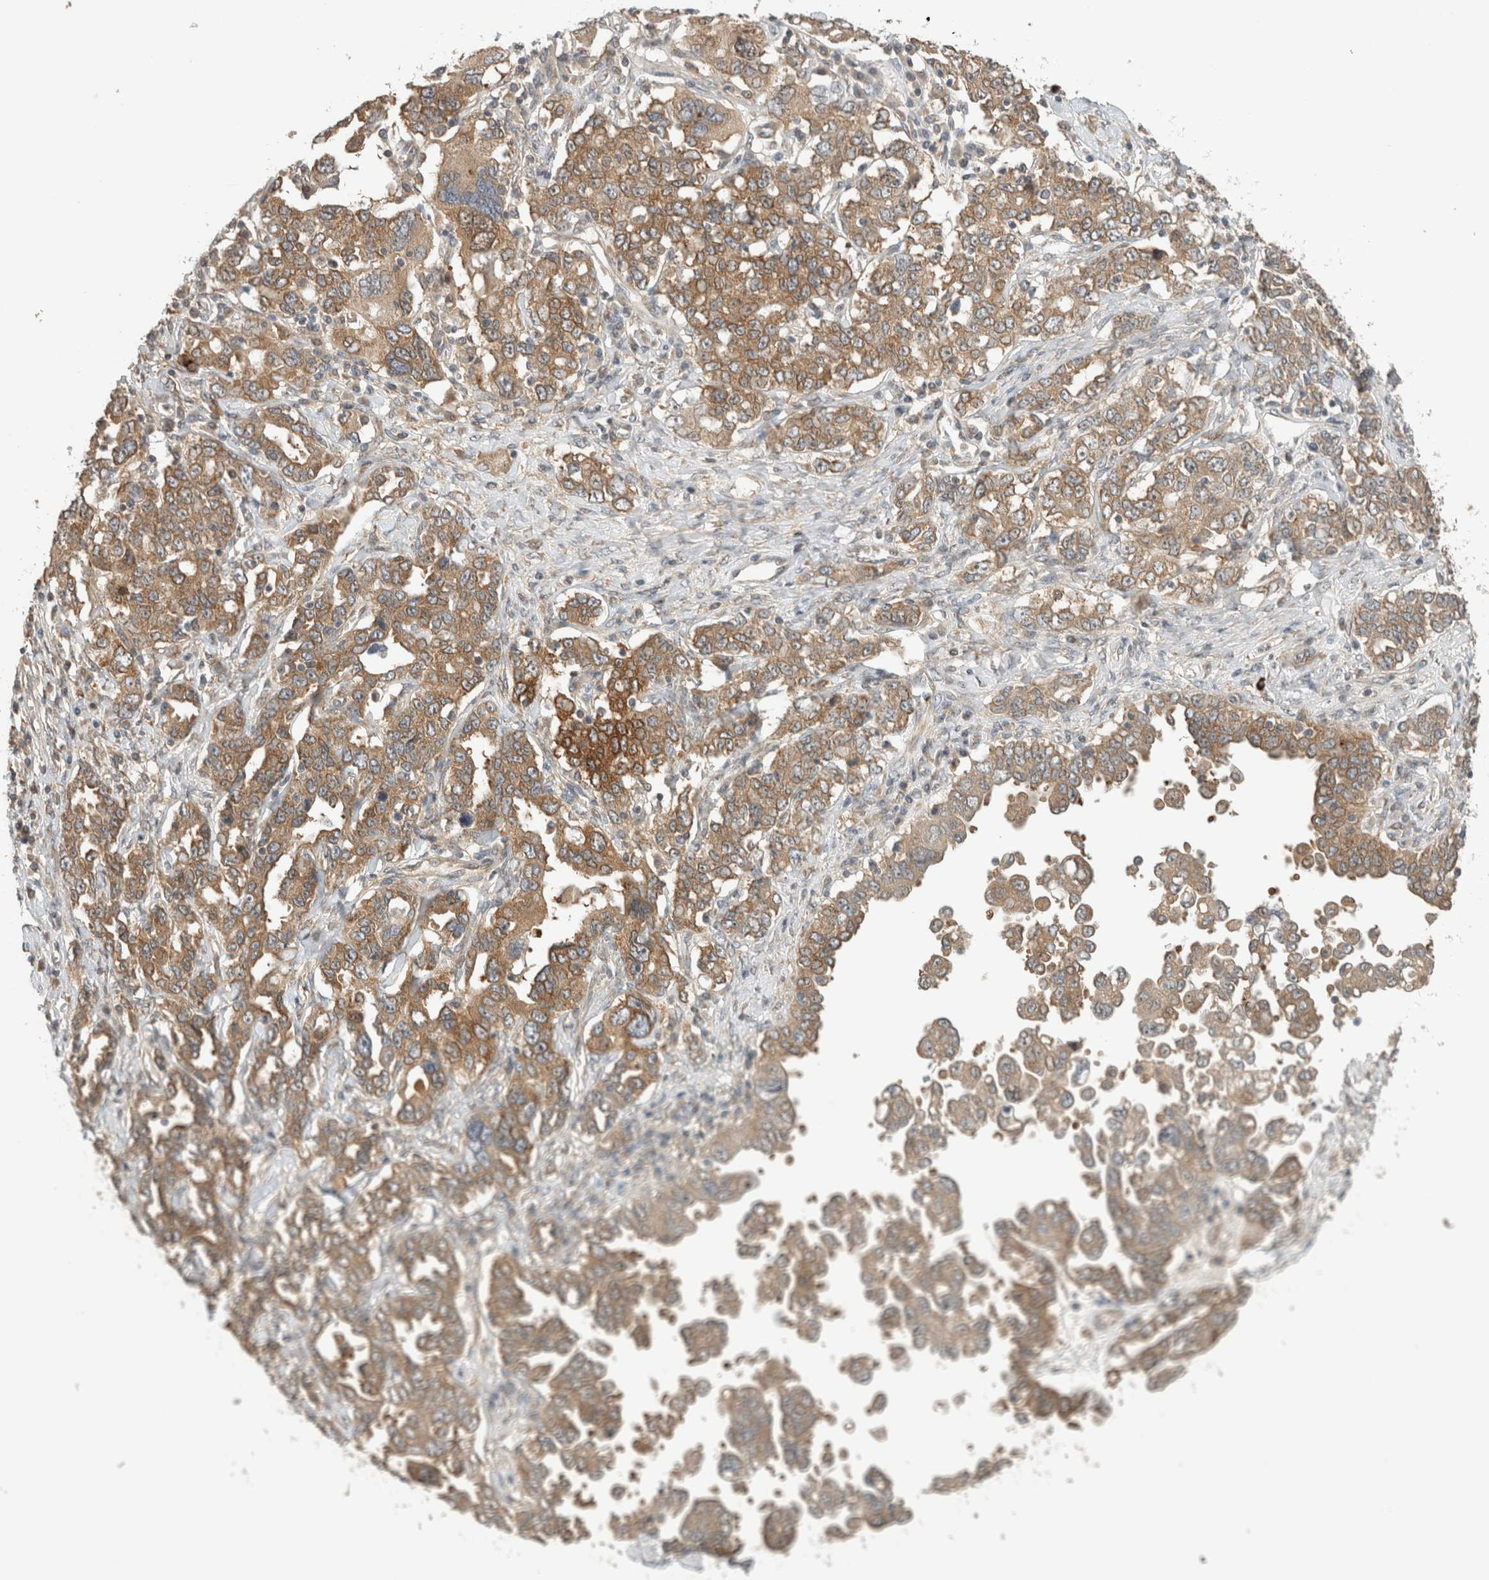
{"staining": {"intensity": "moderate", "quantity": ">75%", "location": "cytoplasmic/membranous"}, "tissue": "ovarian cancer", "cell_type": "Tumor cells", "image_type": "cancer", "snomed": [{"axis": "morphology", "description": "Carcinoma, endometroid"}, {"axis": "topography", "description": "Ovary"}], "caption": "Ovarian cancer (endometroid carcinoma) stained with a brown dye displays moderate cytoplasmic/membranous positive staining in approximately >75% of tumor cells.", "gene": "PUM1", "patient": {"sex": "female", "age": 62}}